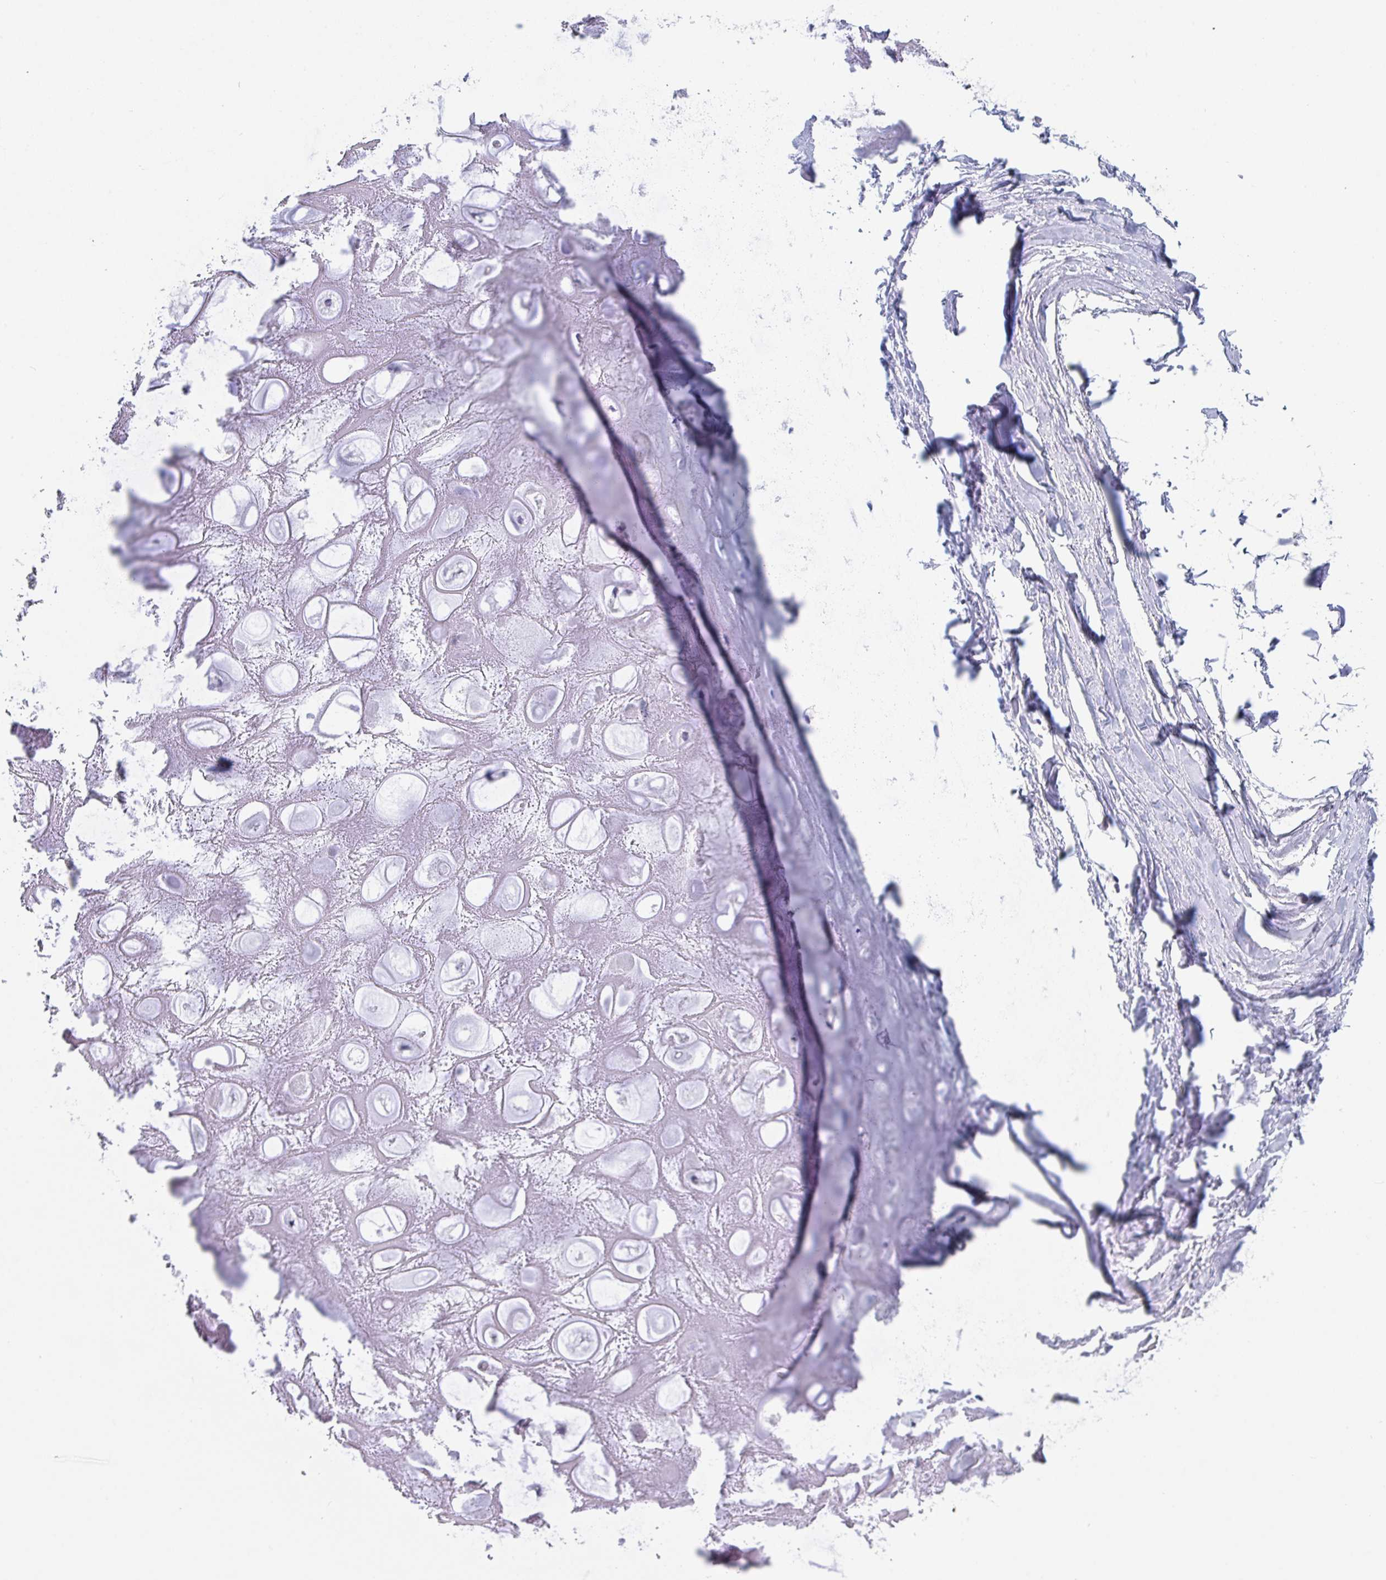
{"staining": {"intensity": "negative", "quantity": "none", "location": "none"}, "tissue": "adipose tissue", "cell_type": "Adipocytes", "image_type": "normal", "snomed": [{"axis": "morphology", "description": "Normal tissue, NOS"}, {"axis": "topography", "description": "Lymph node"}, {"axis": "topography", "description": "Cartilage tissue"}, {"axis": "topography", "description": "Nasopharynx"}], "caption": "DAB immunohistochemical staining of unremarkable adipose tissue exhibits no significant expression in adipocytes. (DAB (3,3'-diaminobenzidine) IHC with hematoxylin counter stain).", "gene": "ZPBP", "patient": {"sex": "male", "age": 63}}